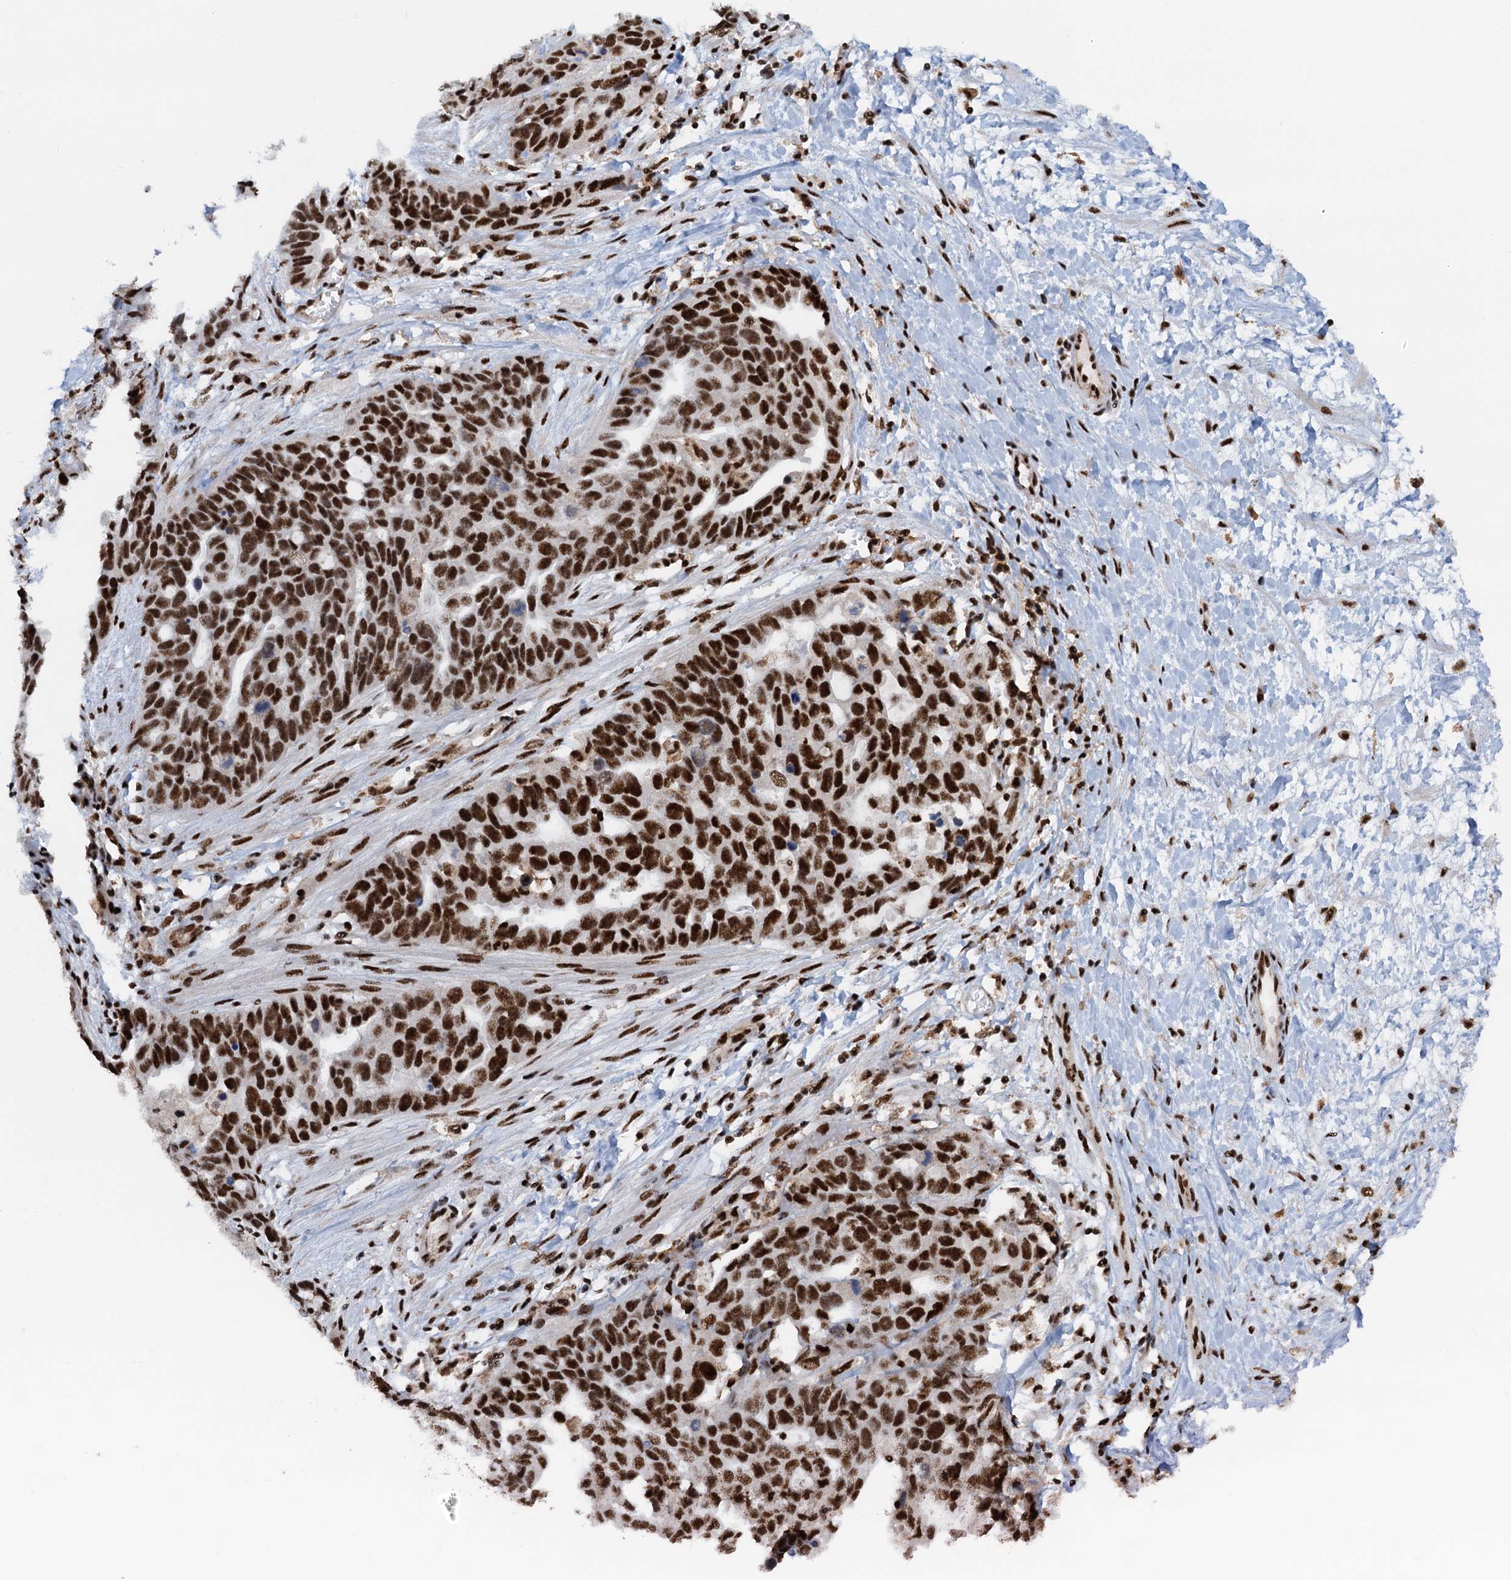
{"staining": {"intensity": "strong", "quantity": ">75%", "location": "nuclear"}, "tissue": "ovarian cancer", "cell_type": "Tumor cells", "image_type": "cancer", "snomed": [{"axis": "morphology", "description": "Cystadenocarcinoma, serous, NOS"}, {"axis": "topography", "description": "Ovary"}], "caption": "Immunohistochemistry of ovarian cancer reveals high levels of strong nuclear expression in about >75% of tumor cells.", "gene": "RBM26", "patient": {"sex": "female", "age": 54}}